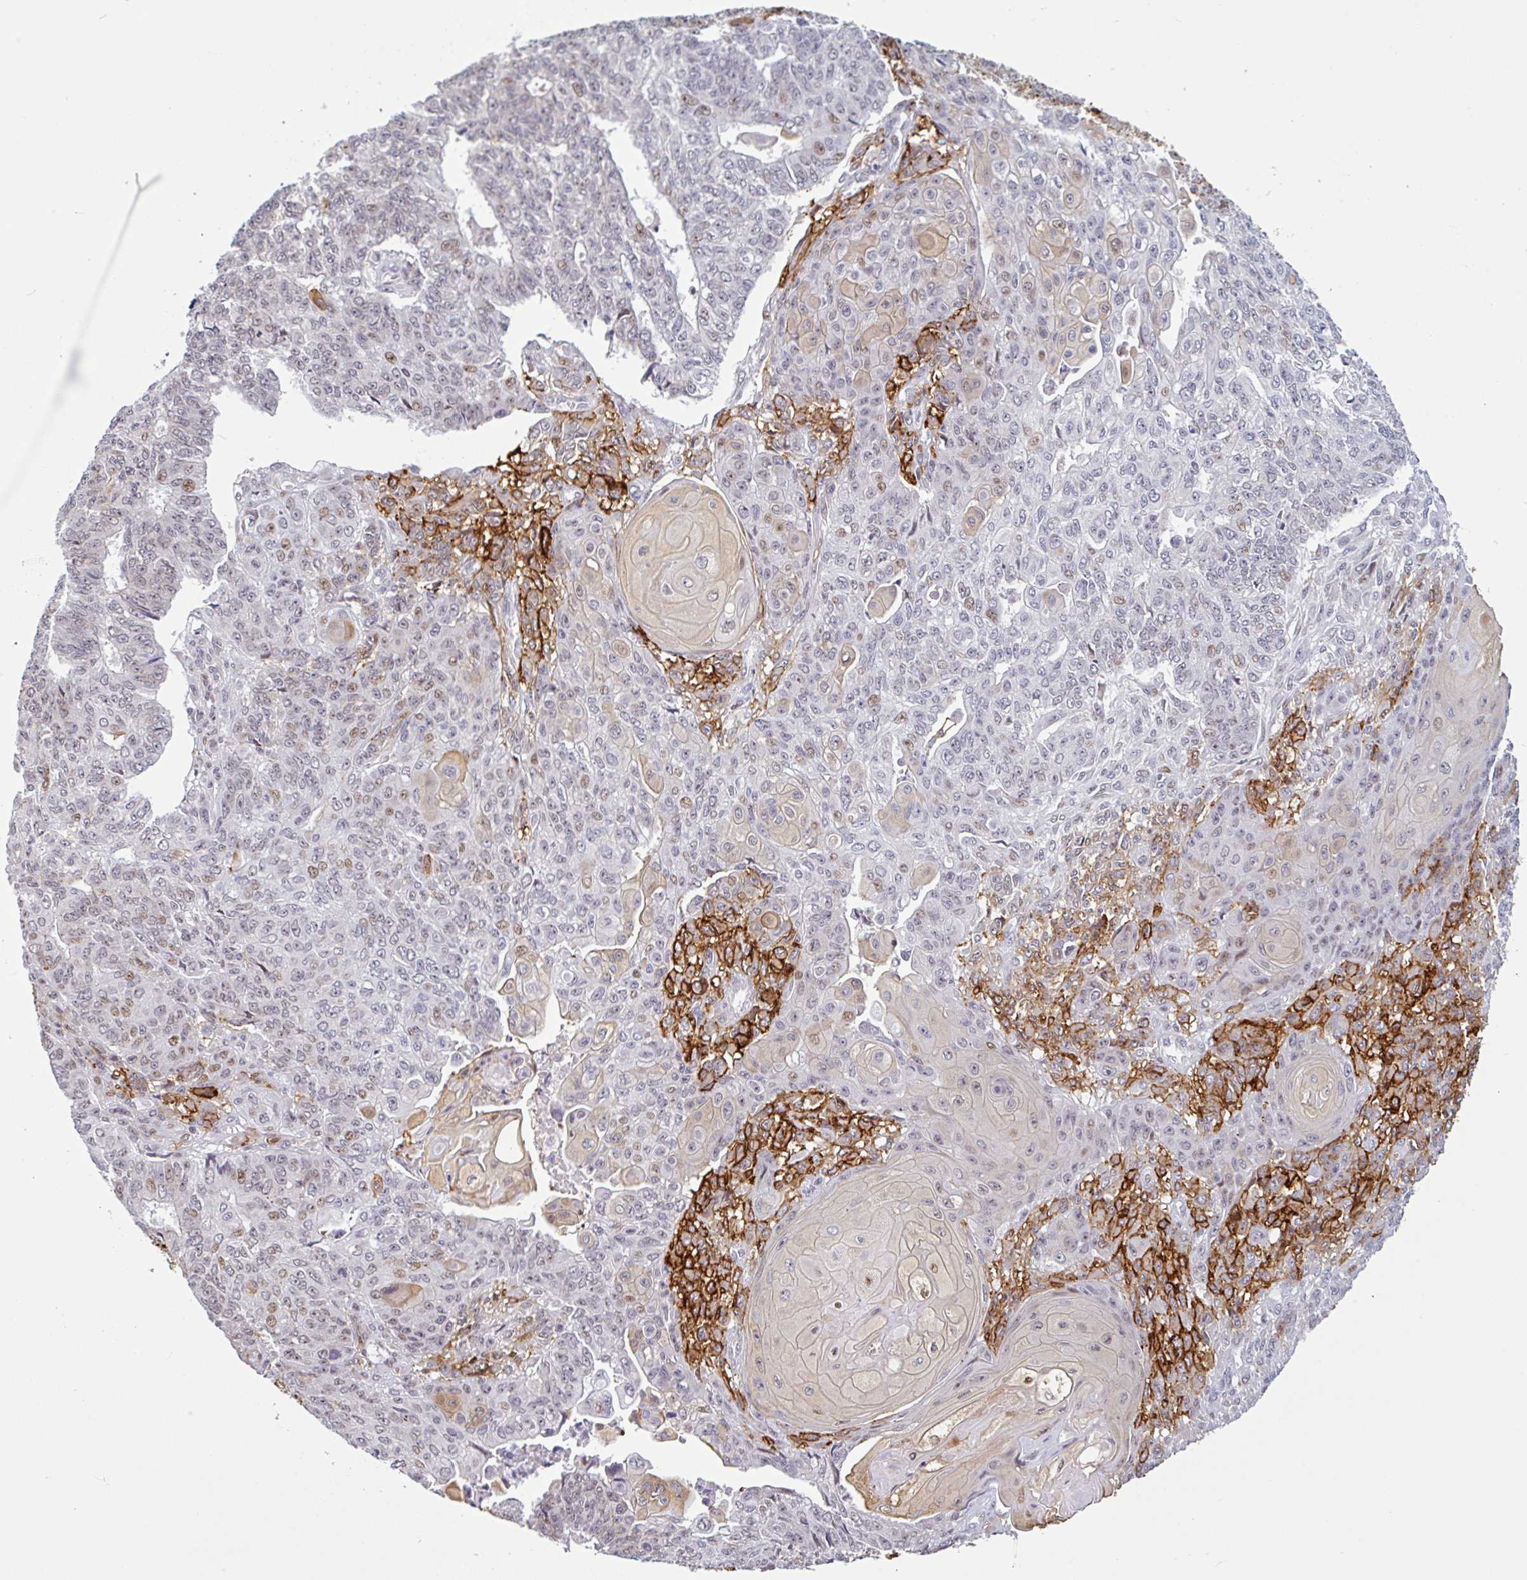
{"staining": {"intensity": "moderate", "quantity": "<25%", "location": "cytoplasmic/membranous"}, "tissue": "endometrial cancer", "cell_type": "Tumor cells", "image_type": "cancer", "snomed": [{"axis": "morphology", "description": "Adenocarcinoma, NOS"}, {"axis": "topography", "description": "Endometrium"}], "caption": "Immunohistochemical staining of endometrial cancer demonstrates low levels of moderate cytoplasmic/membranous expression in approximately <25% of tumor cells. The protein of interest is shown in brown color, while the nuclei are stained blue.", "gene": "TMEM119", "patient": {"sex": "female", "age": 32}}